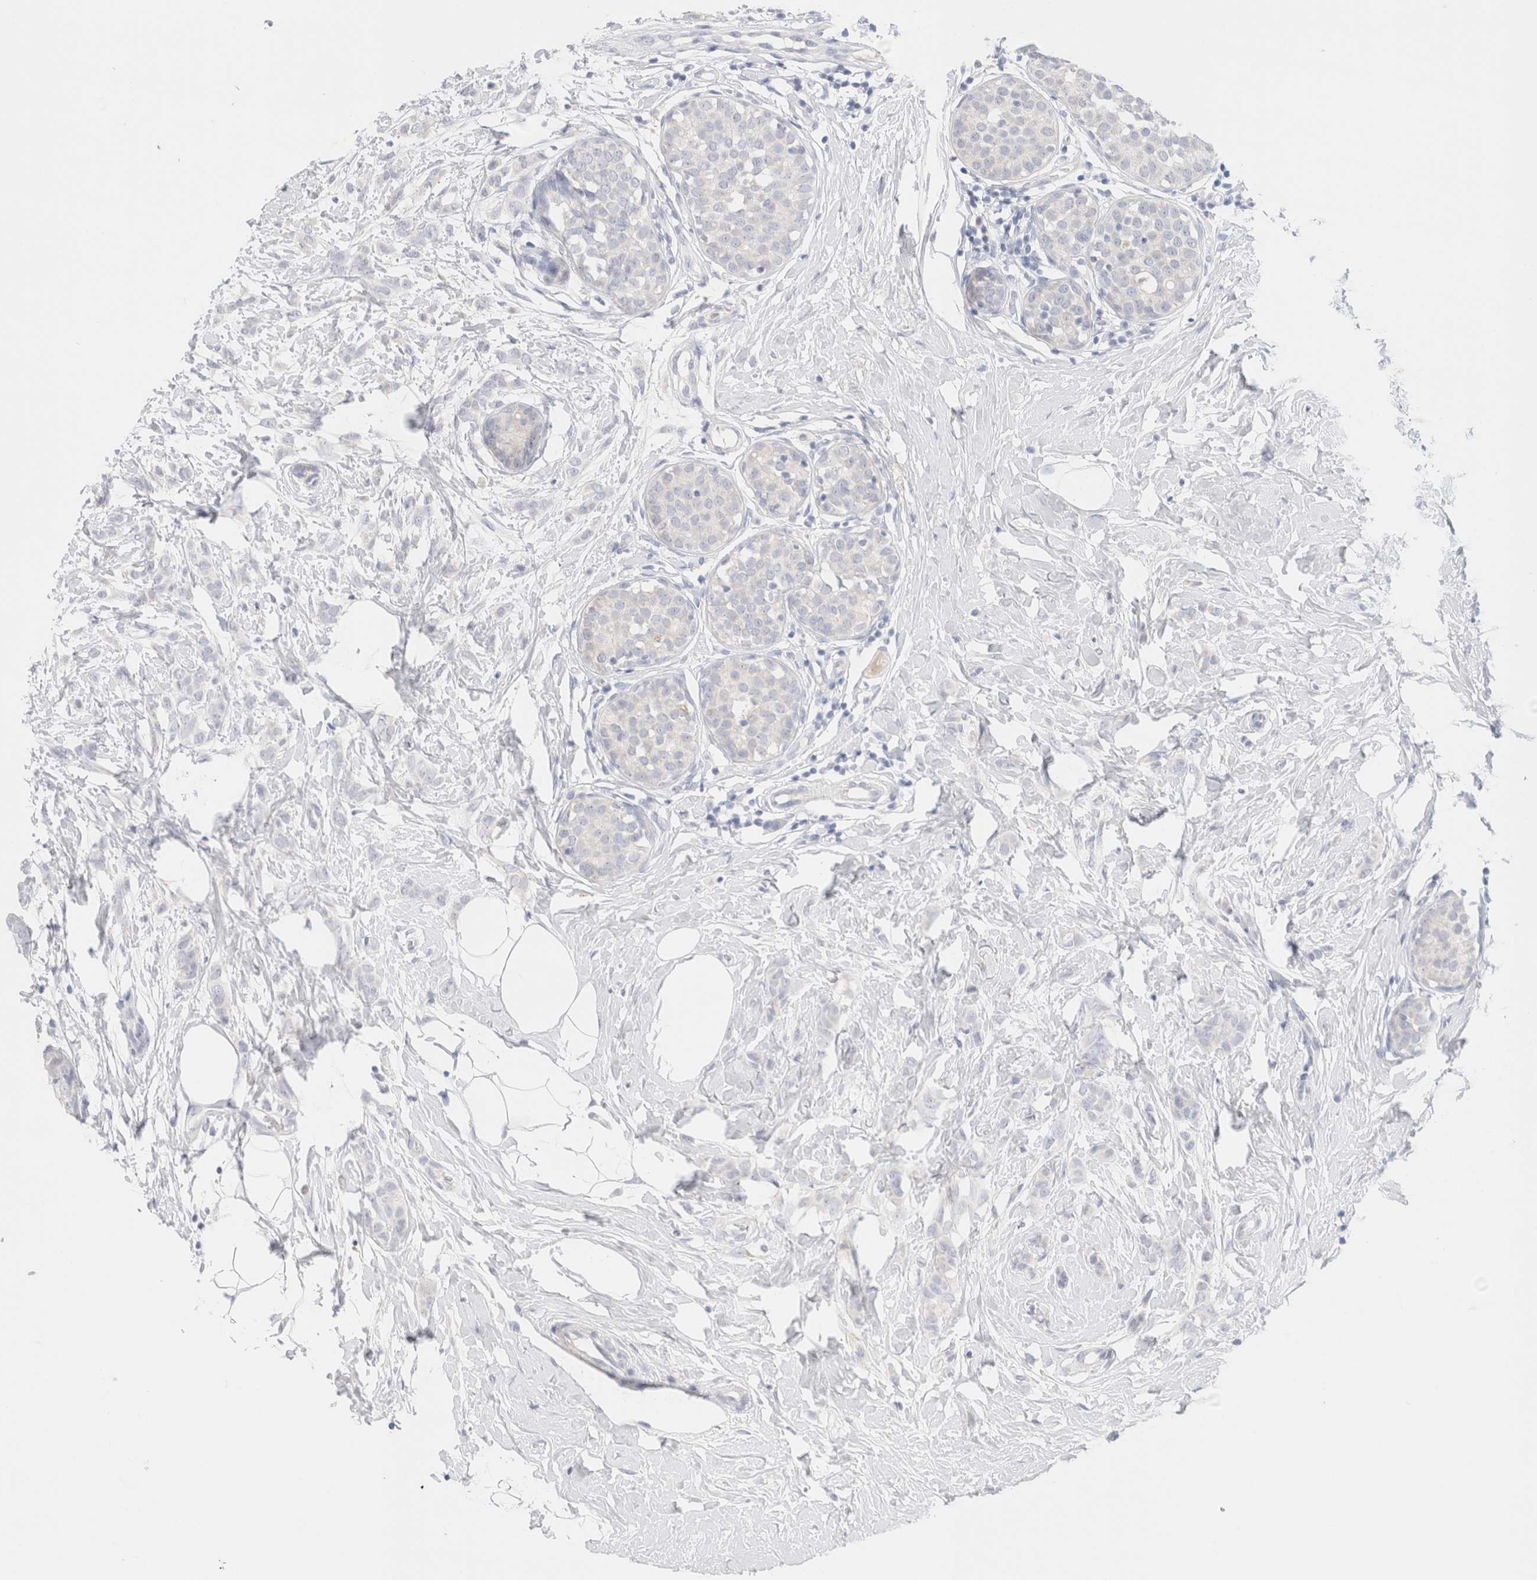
{"staining": {"intensity": "negative", "quantity": "none", "location": "none"}, "tissue": "breast cancer", "cell_type": "Tumor cells", "image_type": "cancer", "snomed": [{"axis": "morphology", "description": "Lobular carcinoma, in situ"}, {"axis": "morphology", "description": "Lobular carcinoma"}, {"axis": "topography", "description": "Breast"}], "caption": "Immunohistochemistry (IHC) image of breast cancer stained for a protein (brown), which demonstrates no staining in tumor cells. The staining was performed using DAB to visualize the protein expression in brown, while the nuclei were stained in blue with hematoxylin (Magnification: 20x).", "gene": "ATP6V1C1", "patient": {"sex": "female", "age": 41}}